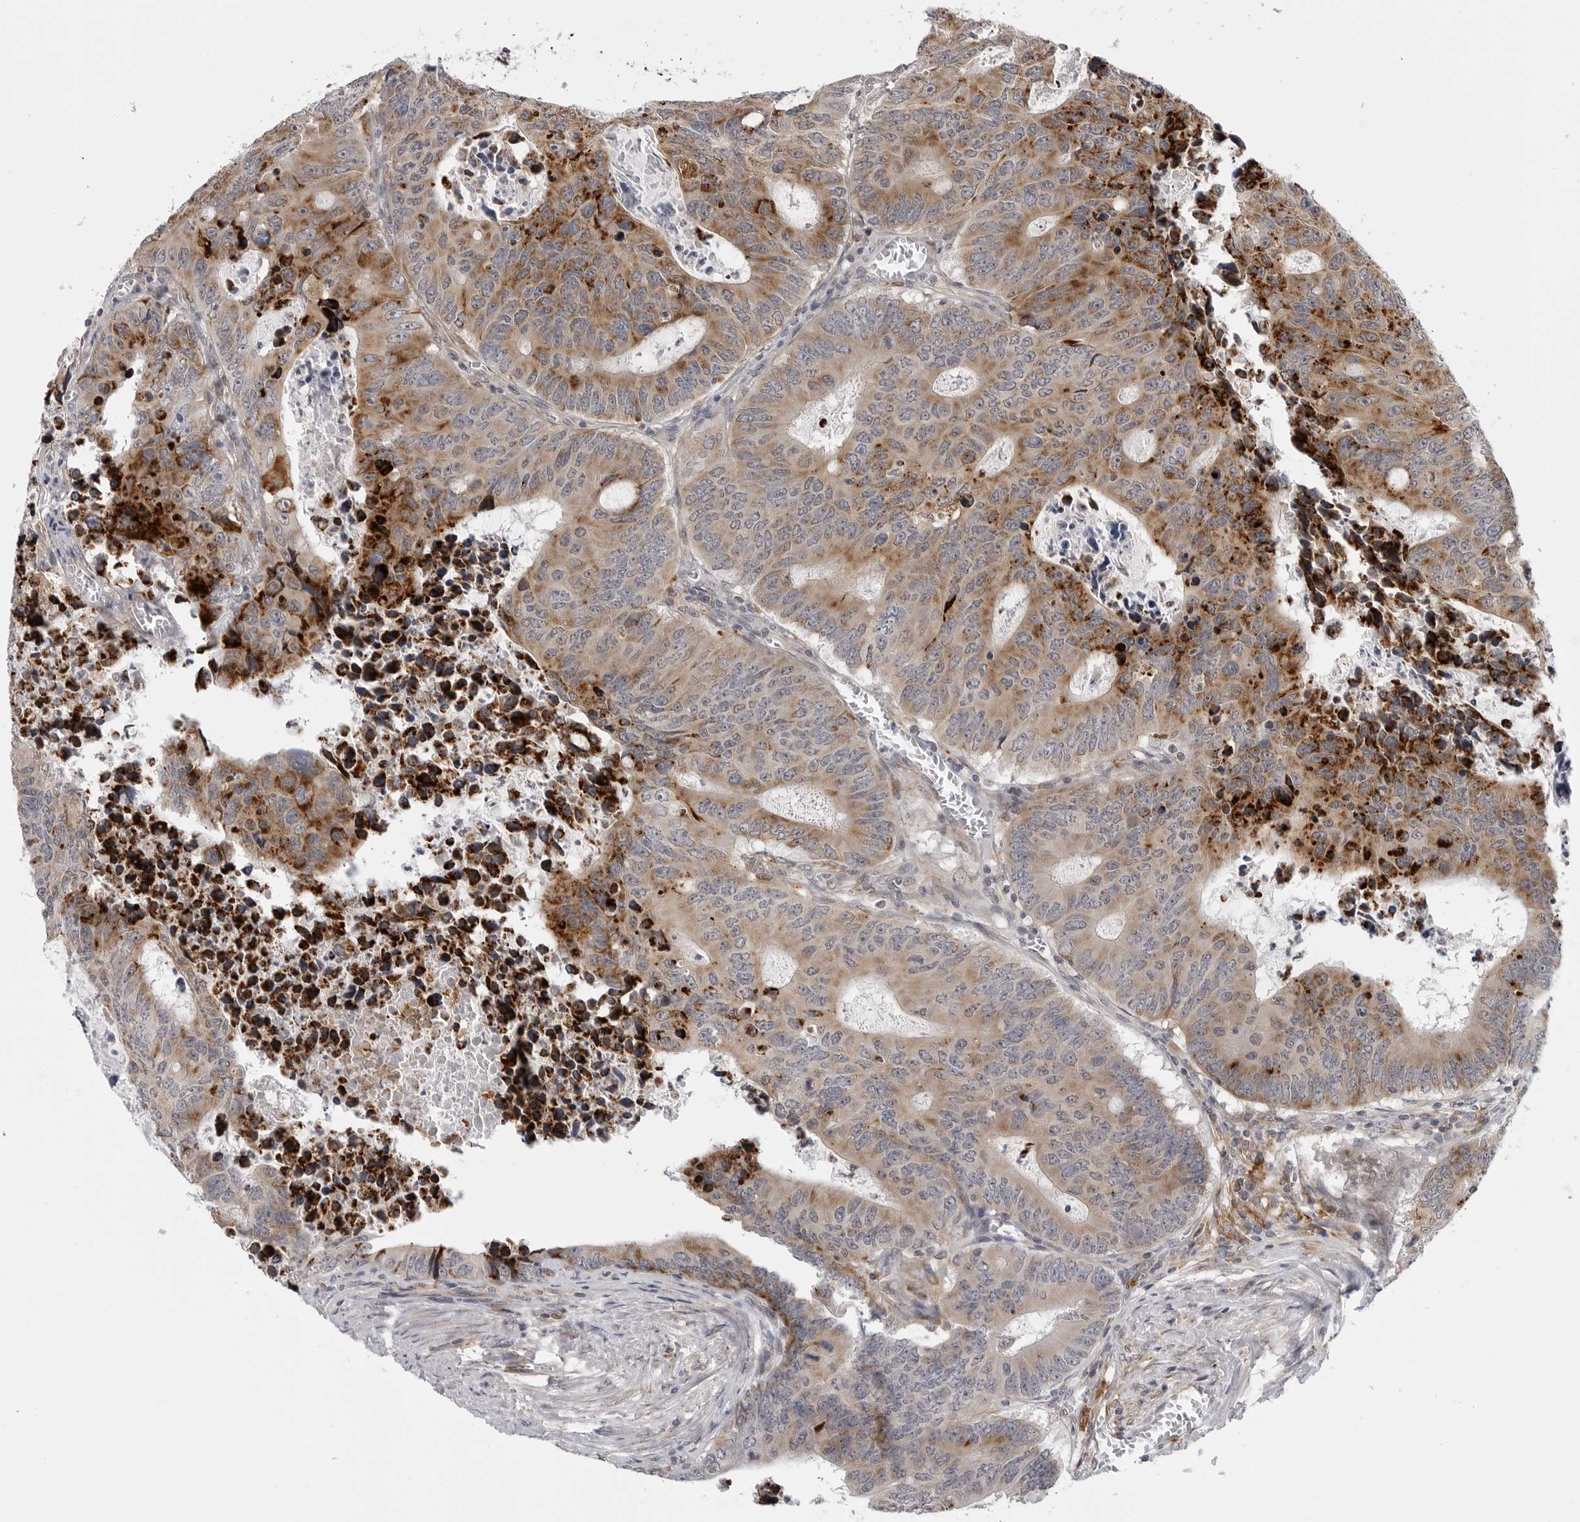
{"staining": {"intensity": "moderate", "quantity": ">75%", "location": "cytoplasmic/membranous"}, "tissue": "colorectal cancer", "cell_type": "Tumor cells", "image_type": "cancer", "snomed": [{"axis": "morphology", "description": "Adenocarcinoma, NOS"}, {"axis": "topography", "description": "Colon"}], "caption": "Colorectal cancer stained for a protein reveals moderate cytoplasmic/membranous positivity in tumor cells. (DAB (3,3'-diaminobenzidine) = brown stain, brightfield microscopy at high magnification).", "gene": "CDK20", "patient": {"sex": "male", "age": 87}}